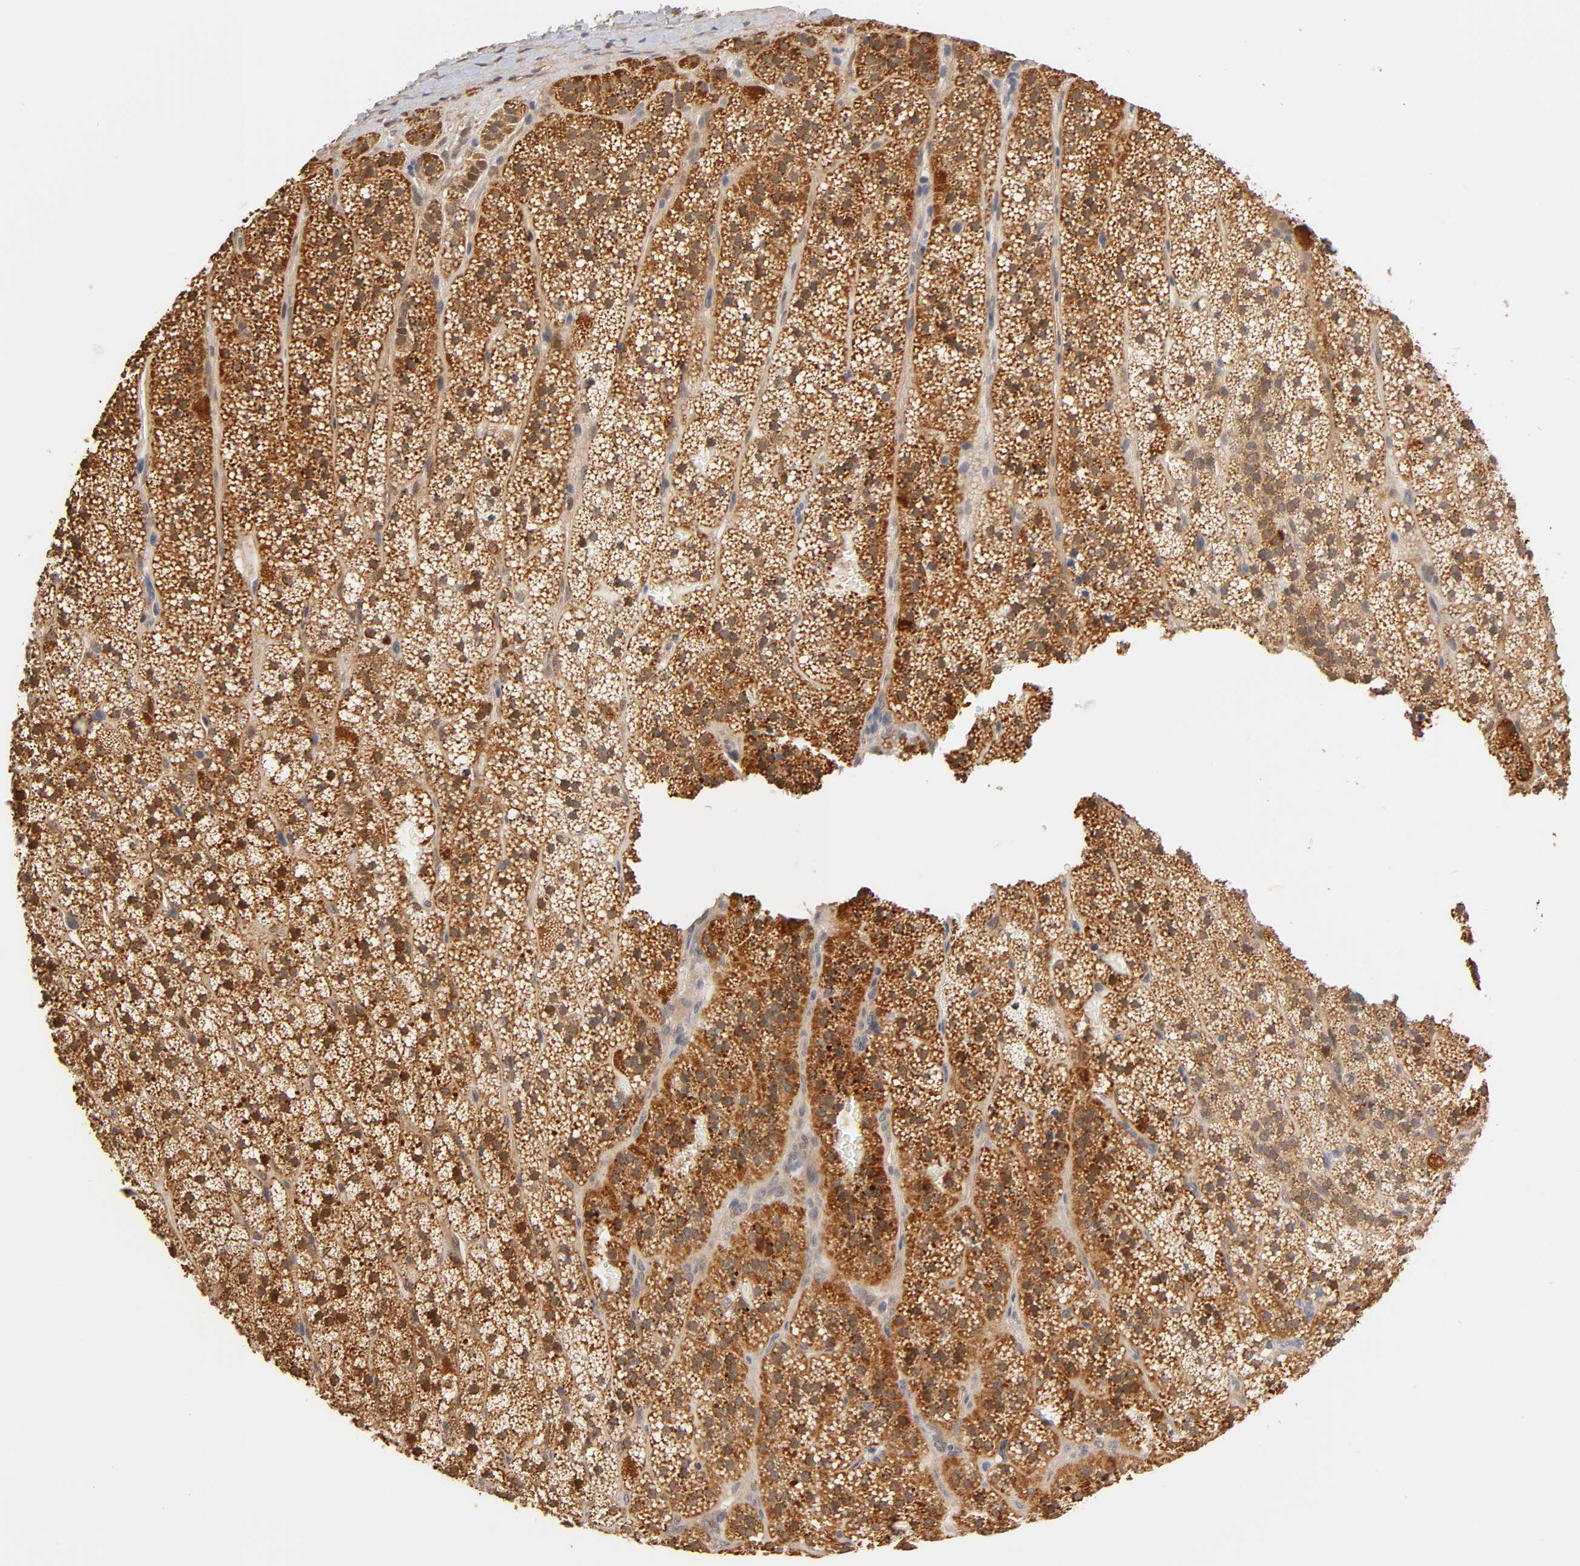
{"staining": {"intensity": "strong", "quantity": ">75%", "location": "cytoplasmic/membranous,nuclear"}, "tissue": "adrenal gland", "cell_type": "Glandular cells", "image_type": "normal", "snomed": [{"axis": "morphology", "description": "Normal tissue, NOS"}, {"axis": "topography", "description": "Adrenal gland"}], "caption": "A high-resolution histopathology image shows immunohistochemistry (IHC) staining of benign adrenal gland, which exhibits strong cytoplasmic/membranous,nuclear staining in about >75% of glandular cells.", "gene": "GSTZ1", "patient": {"sex": "male", "age": 35}}